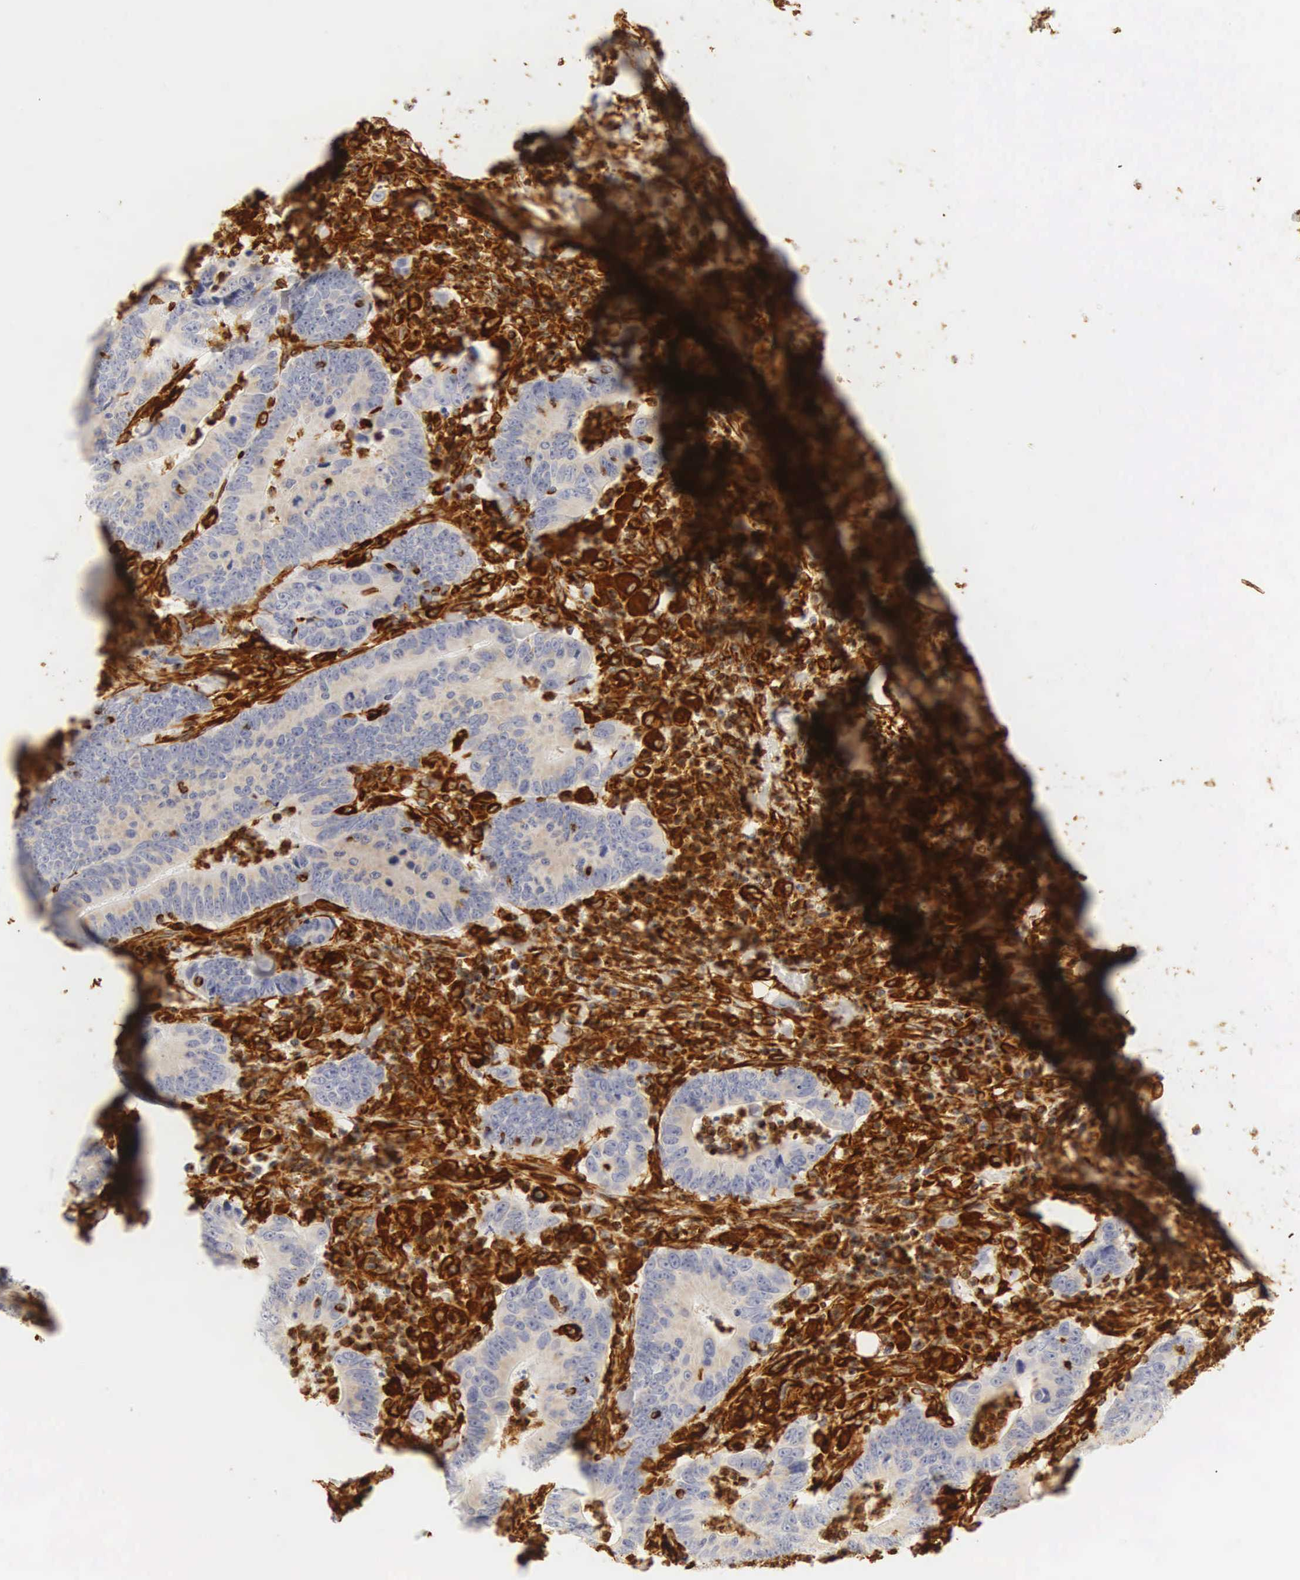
{"staining": {"intensity": "negative", "quantity": "none", "location": "none"}, "tissue": "colorectal cancer", "cell_type": "Tumor cells", "image_type": "cancer", "snomed": [{"axis": "morphology", "description": "Adenocarcinoma, NOS"}, {"axis": "topography", "description": "Colon"}], "caption": "A high-resolution photomicrograph shows immunohistochemistry staining of colorectal cancer (adenocarcinoma), which displays no significant positivity in tumor cells. (IHC, brightfield microscopy, high magnification).", "gene": "VIM", "patient": {"sex": "female", "age": 76}}